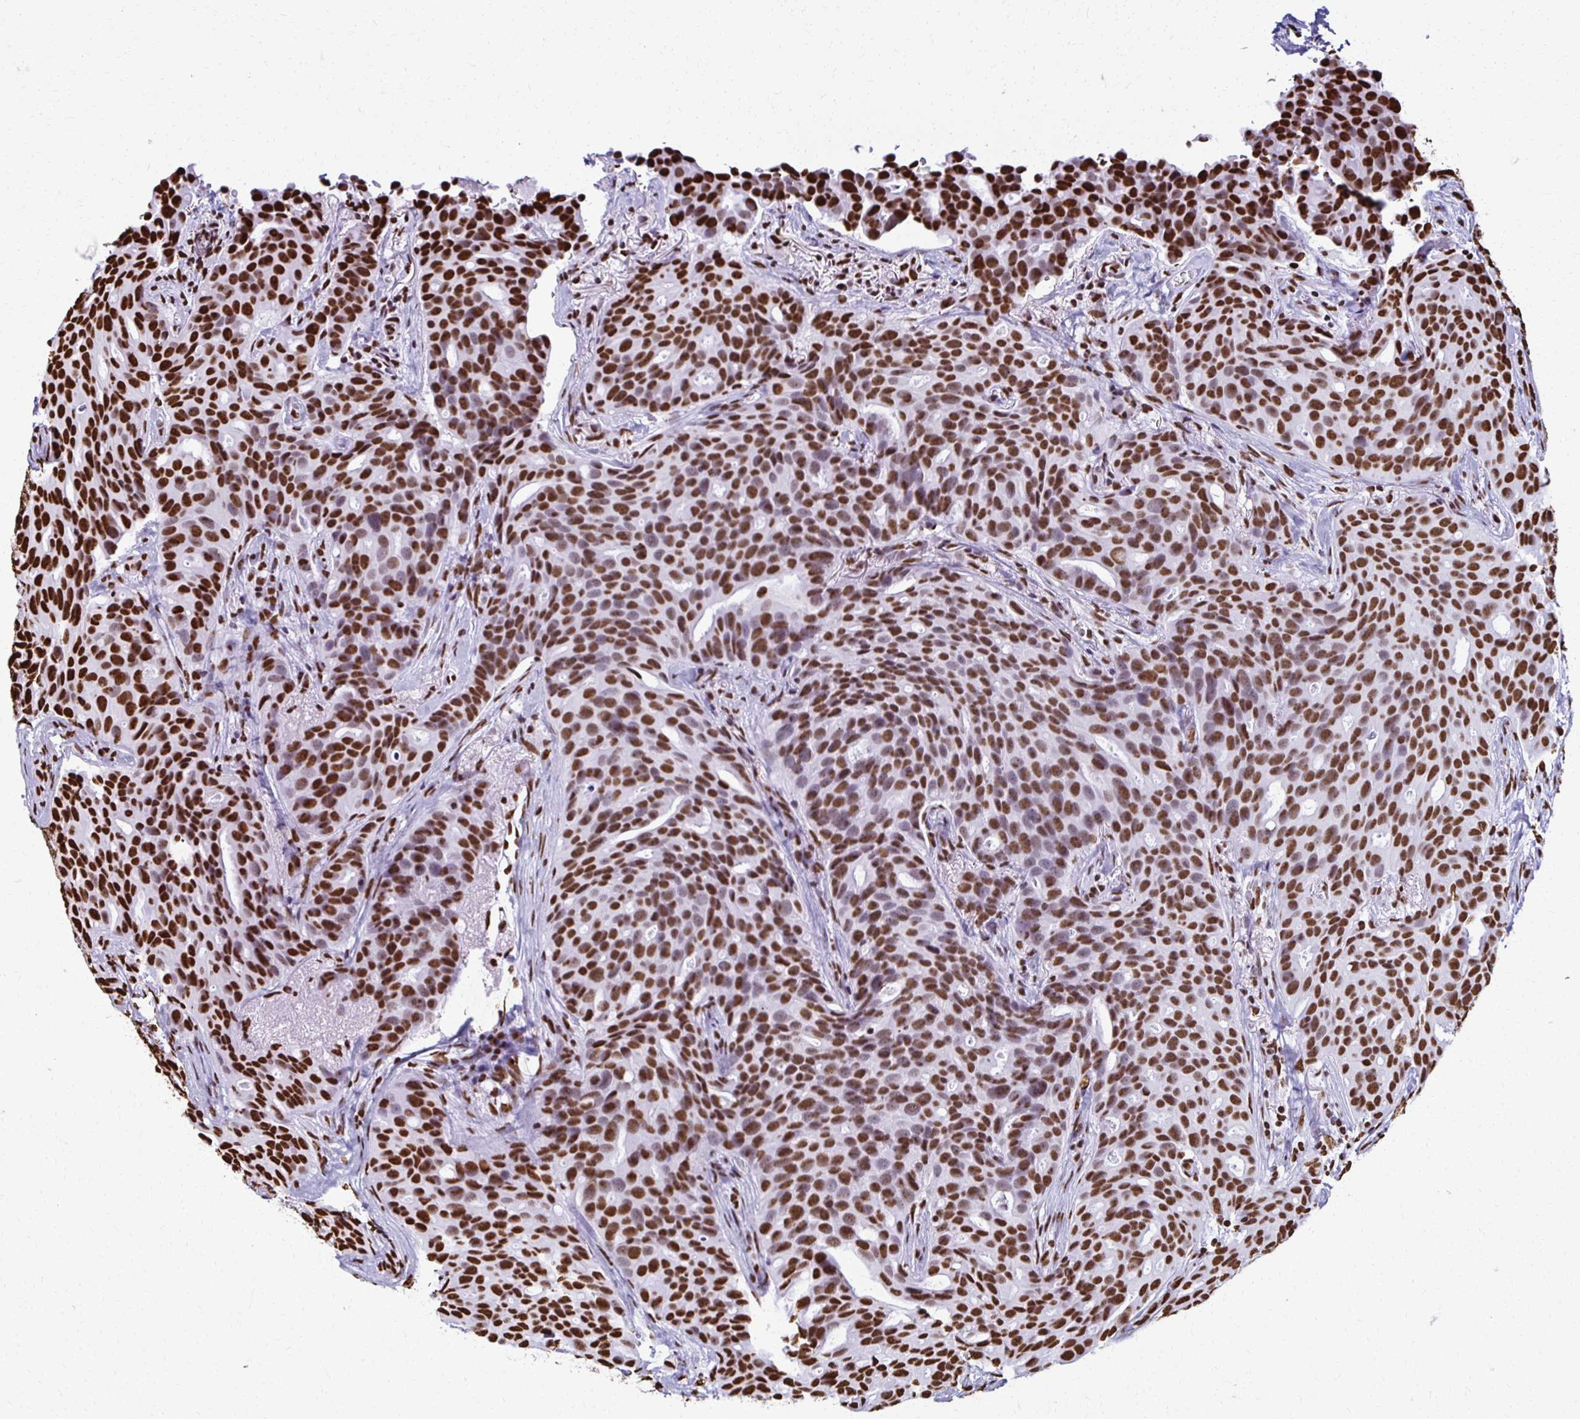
{"staining": {"intensity": "strong", "quantity": ">75%", "location": "nuclear"}, "tissue": "breast cancer", "cell_type": "Tumor cells", "image_type": "cancer", "snomed": [{"axis": "morphology", "description": "Duct carcinoma"}, {"axis": "topography", "description": "Breast"}], "caption": "Tumor cells show strong nuclear positivity in approximately >75% of cells in breast cancer (invasive ductal carcinoma).", "gene": "NONO", "patient": {"sex": "female", "age": 54}}